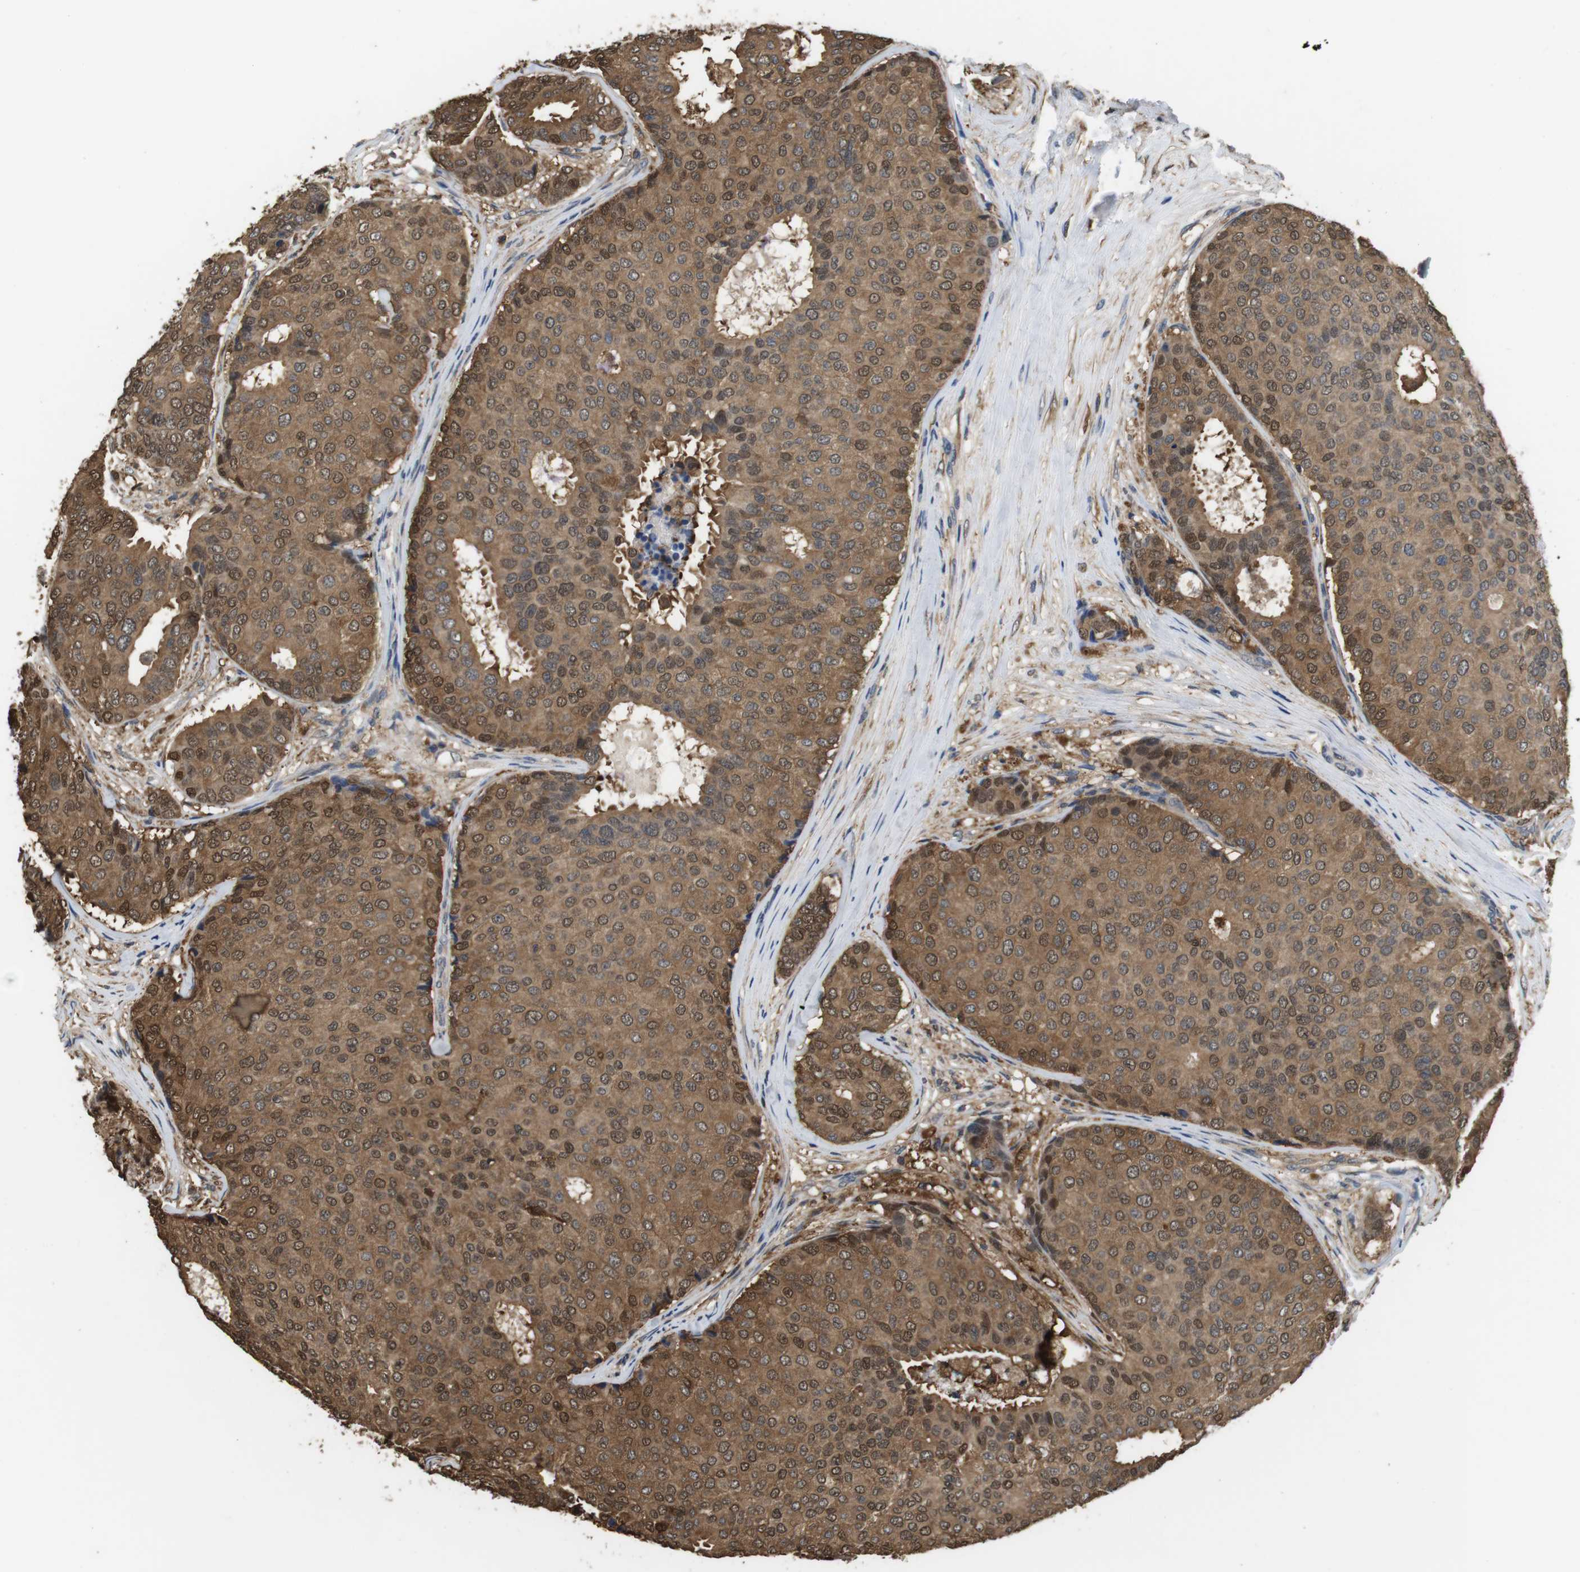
{"staining": {"intensity": "moderate", "quantity": ">75%", "location": "cytoplasmic/membranous,nuclear"}, "tissue": "breast cancer", "cell_type": "Tumor cells", "image_type": "cancer", "snomed": [{"axis": "morphology", "description": "Duct carcinoma"}, {"axis": "topography", "description": "Breast"}], "caption": "Breast cancer stained with a brown dye shows moderate cytoplasmic/membranous and nuclear positive positivity in about >75% of tumor cells.", "gene": "LDHA", "patient": {"sex": "female", "age": 75}}